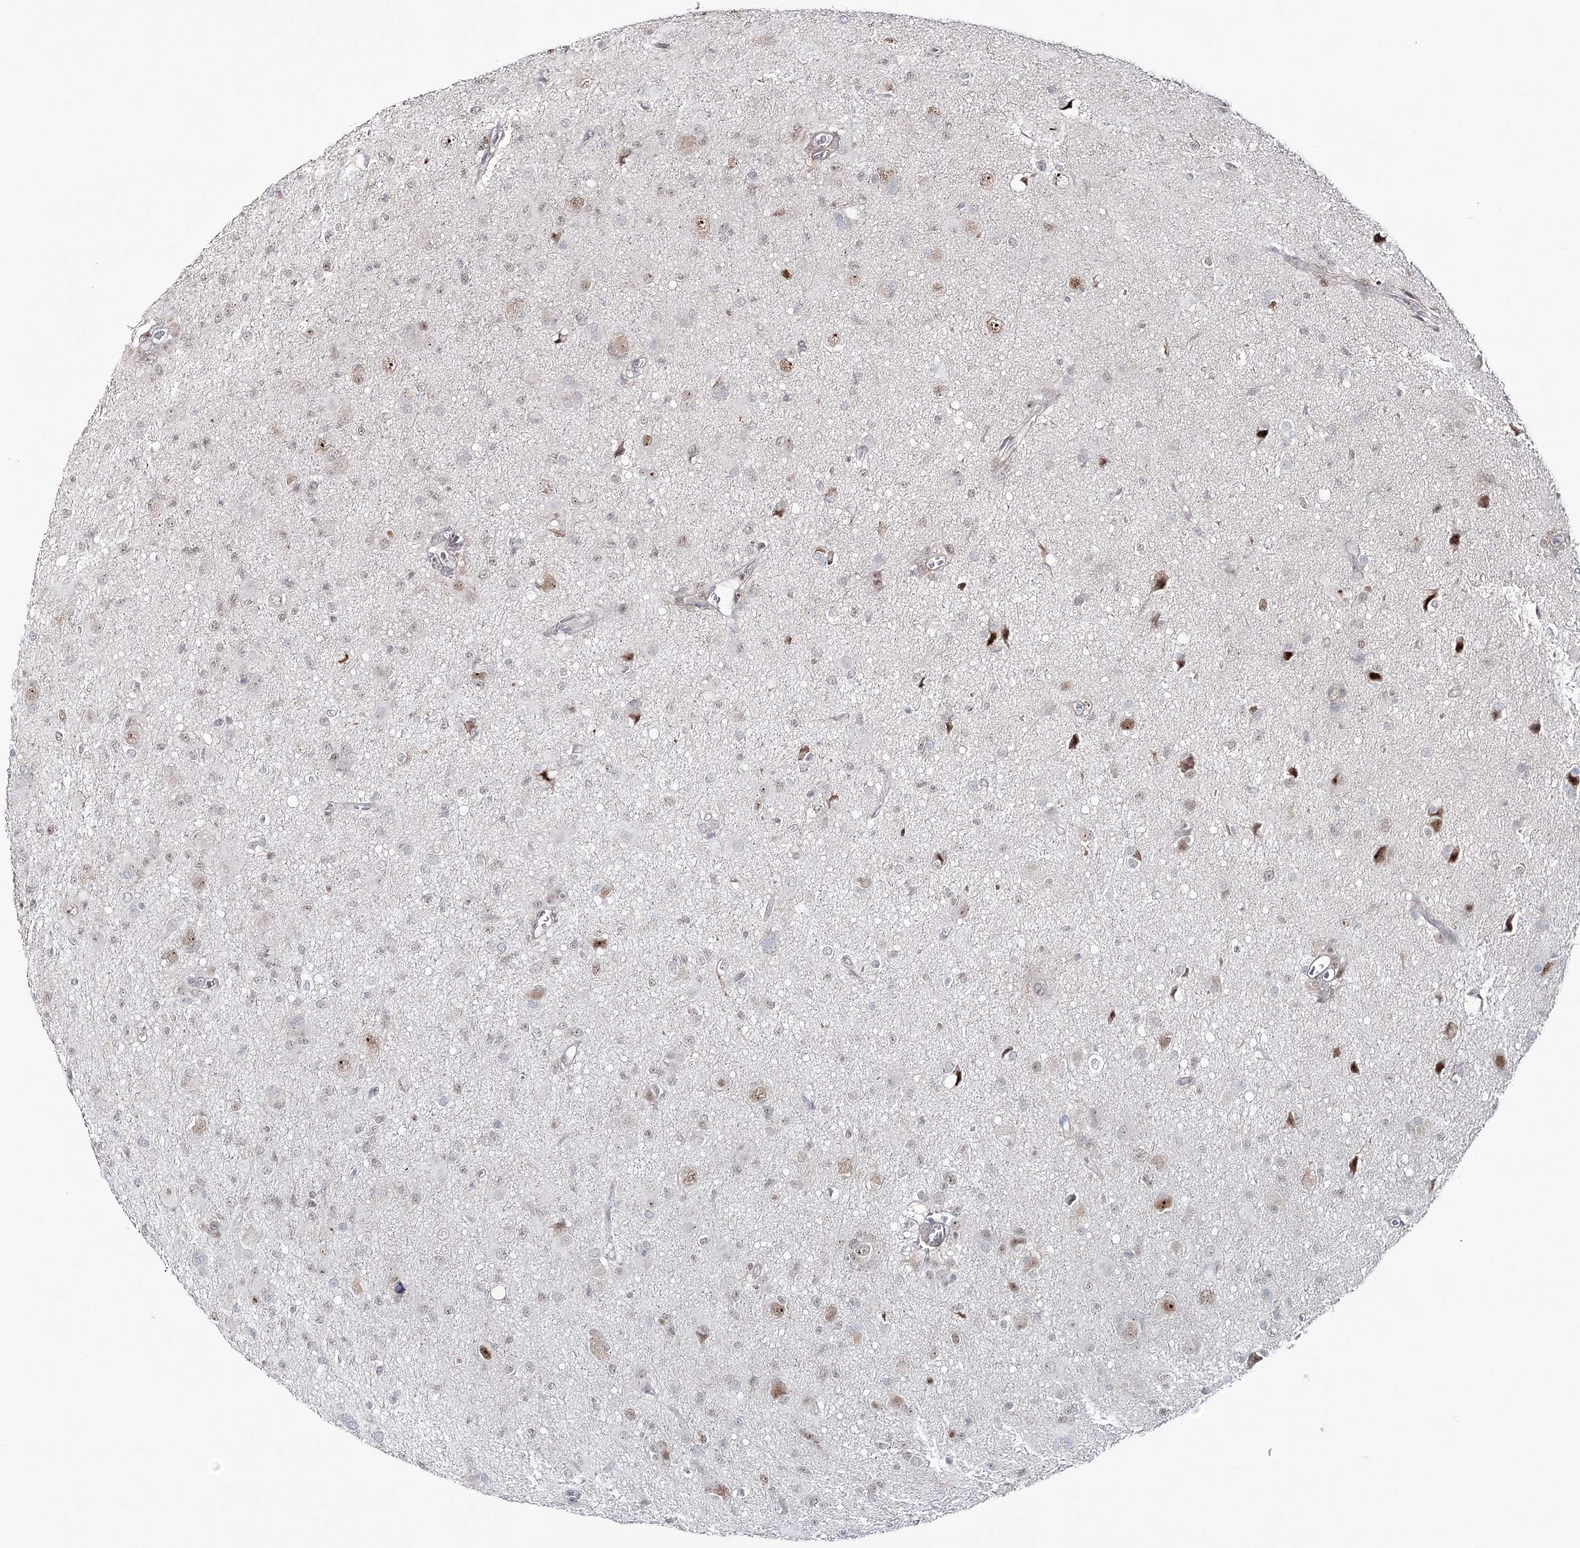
{"staining": {"intensity": "weak", "quantity": "<25%", "location": "nuclear"}, "tissue": "glioma", "cell_type": "Tumor cells", "image_type": "cancer", "snomed": [{"axis": "morphology", "description": "Glioma, malignant, High grade"}, {"axis": "topography", "description": "Brain"}], "caption": "An image of human glioma is negative for staining in tumor cells.", "gene": "ZC3H8", "patient": {"sex": "female", "age": 57}}